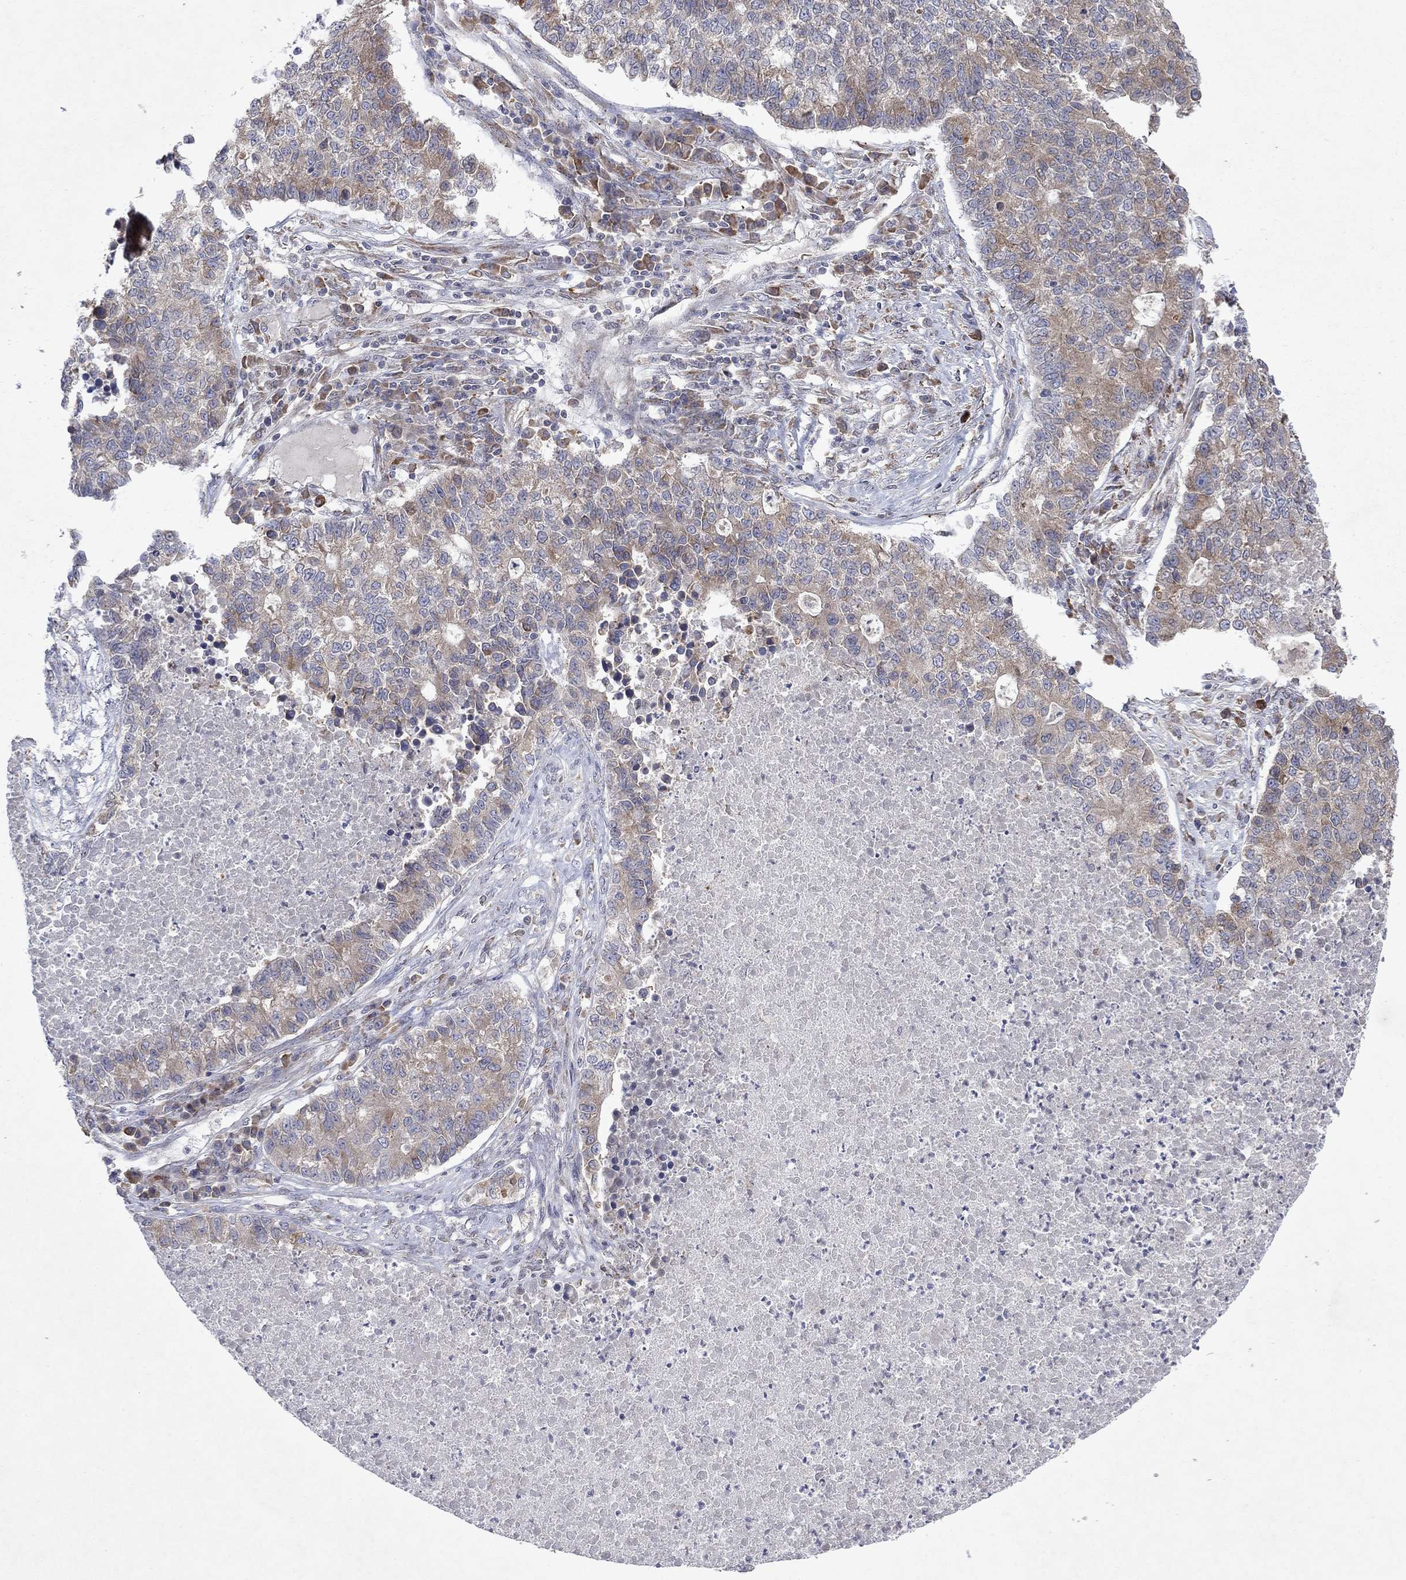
{"staining": {"intensity": "moderate", "quantity": "<25%", "location": "cytoplasmic/membranous"}, "tissue": "lung cancer", "cell_type": "Tumor cells", "image_type": "cancer", "snomed": [{"axis": "morphology", "description": "Adenocarcinoma, NOS"}, {"axis": "topography", "description": "Lung"}], "caption": "Immunohistochemistry of human lung cancer (adenocarcinoma) demonstrates low levels of moderate cytoplasmic/membranous expression in approximately <25% of tumor cells.", "gene": "TMEM97", "patient": {"sex": "male", "age": 57}}